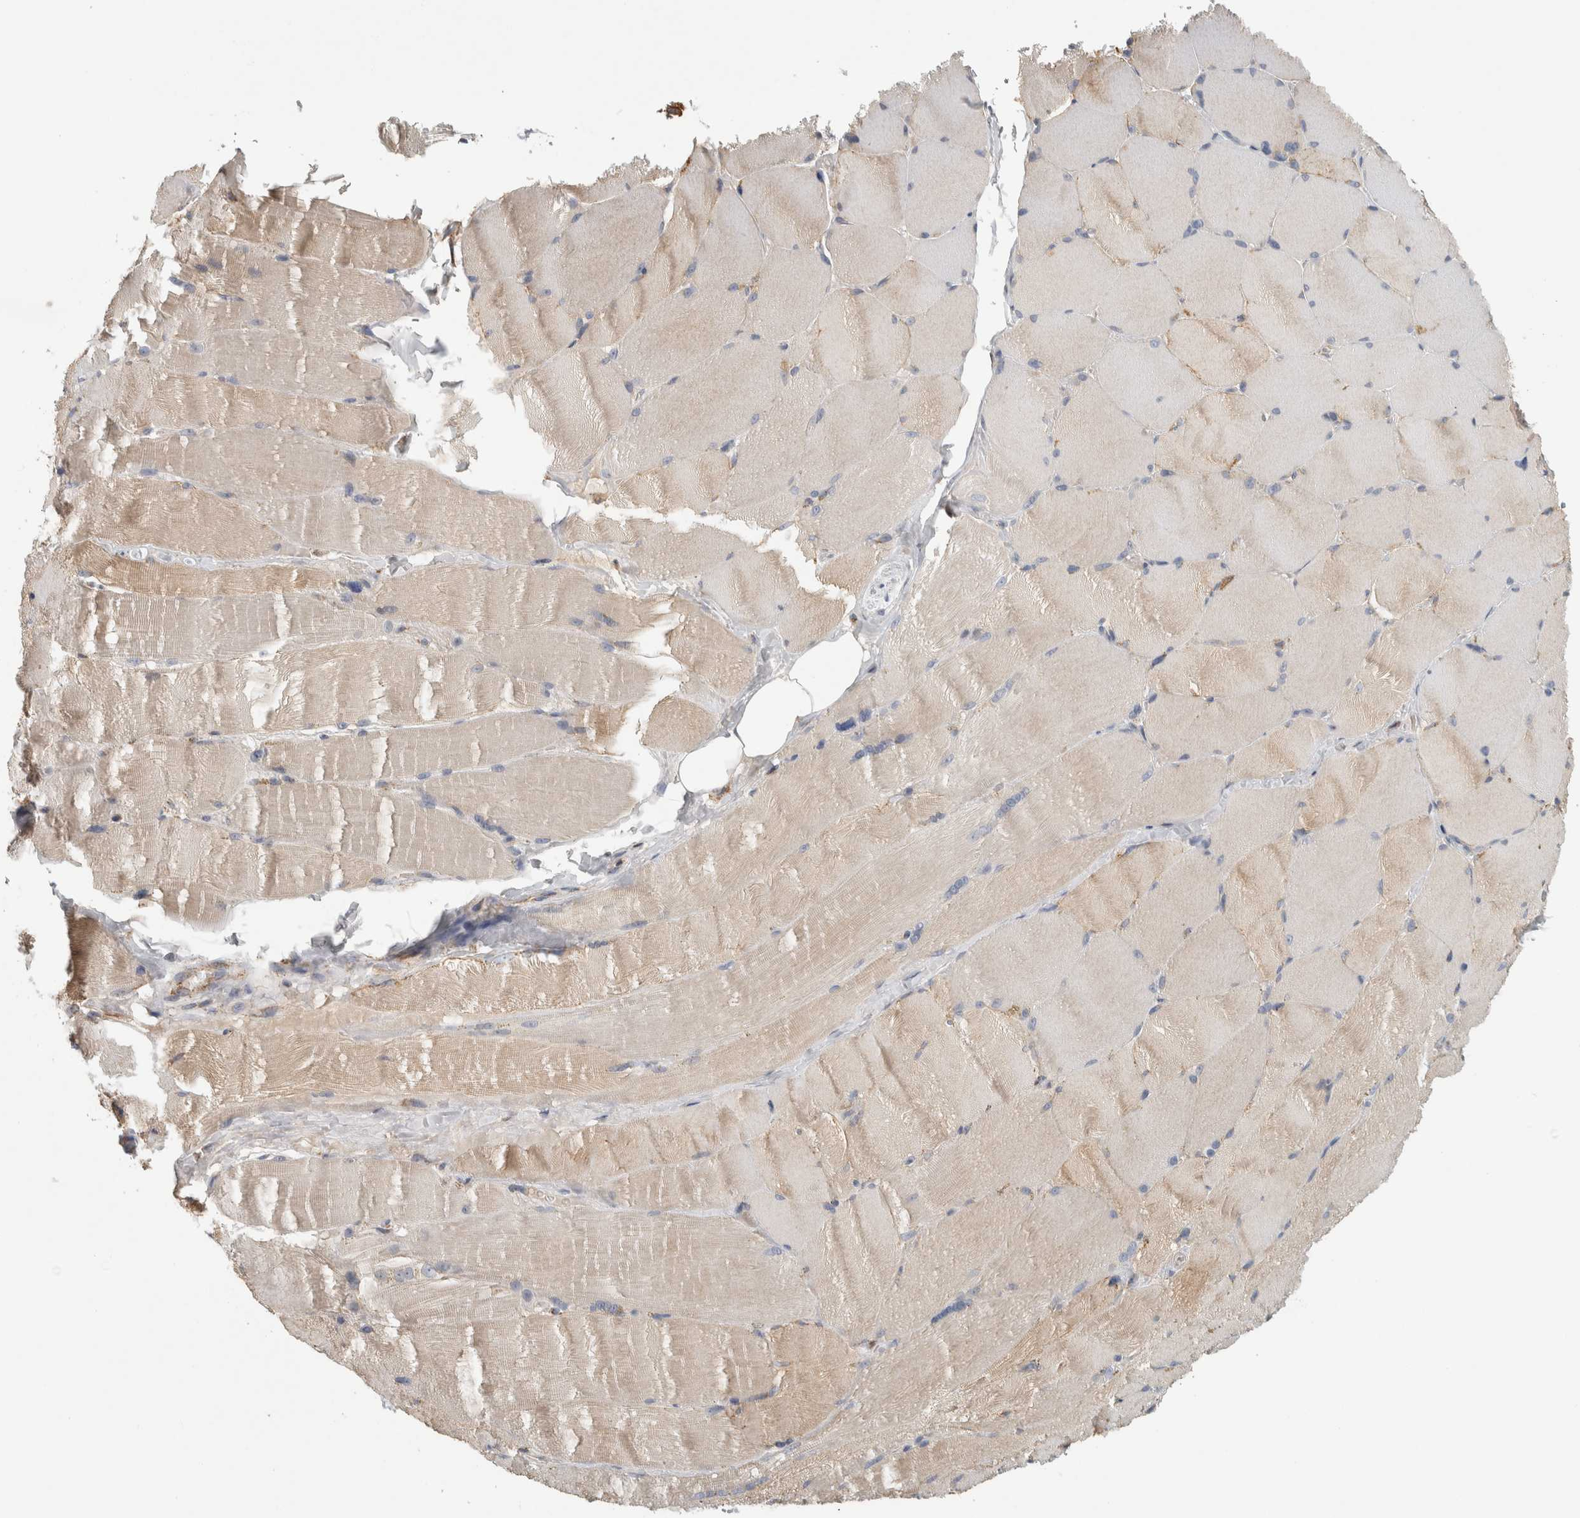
{"staining": {"intensity": "weak", "quantity": "25%-75%", "location": "cytoplasmic/membranous"}, "tissue": "skeletal muscle", "cell_type": "Myocytes", "image_type": "normal", "snomed": [{"axis": "morphology", "description": "Normal tissue, NOS"}, {"axis": "topography", "description": "Skin"}, {"axis": "topography", "description": "Skeletal muscle"}], "caption": "Approximately 25%-75% of myocytes in normal skeletal muscle demonstrate weak cytoplasmic/membranous protein staining as visualized by brown immunohistochemical staining.", "gene": "ST8SIA1", "patient": {"sex": "male", "age": 83}}